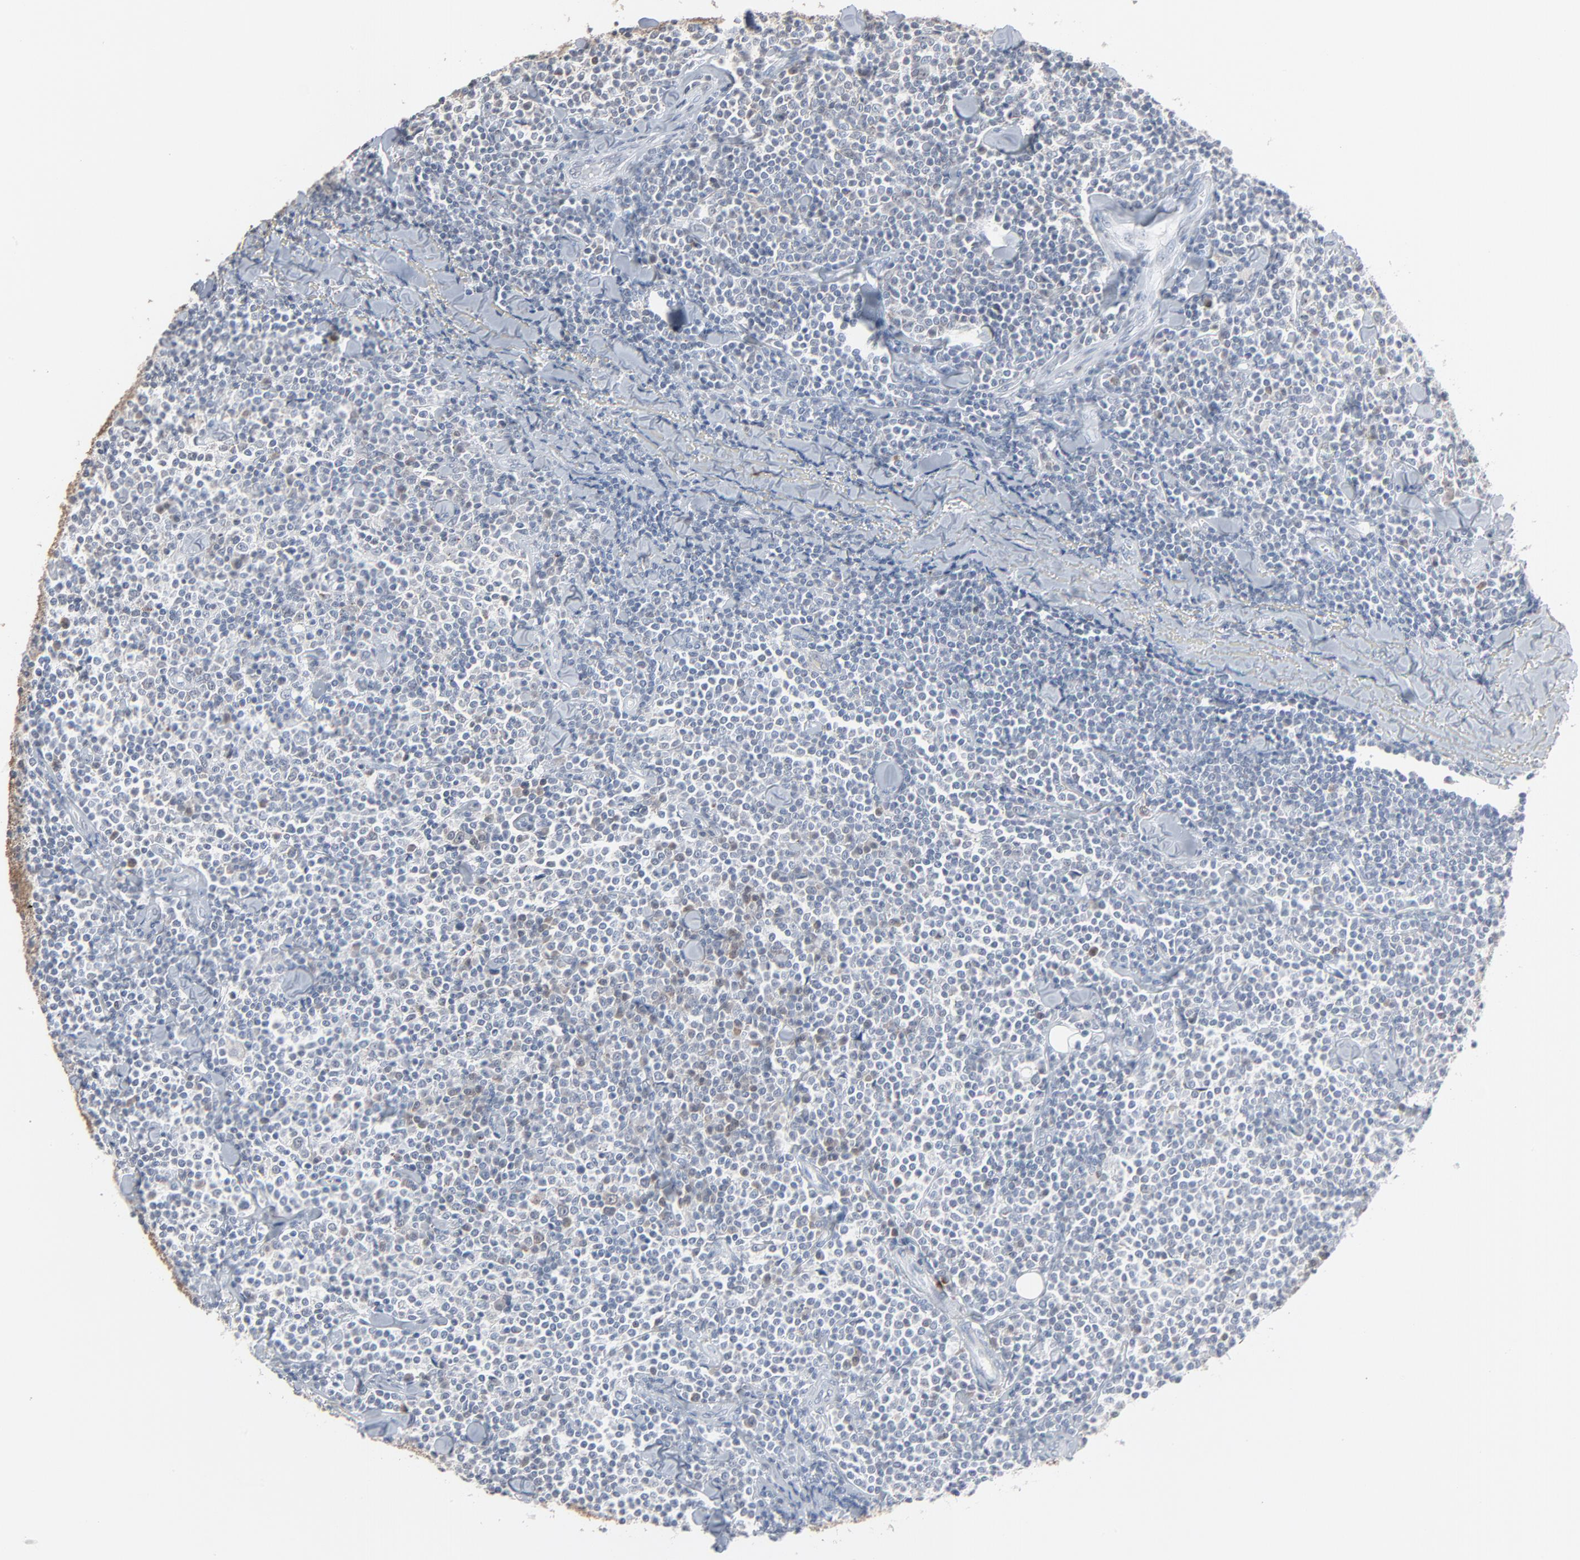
{"staining": {"intensity": "weak", "quantity": "<25%", "location": "cytoplasmic/membranous"}, "tissue": "lymphoma", "cell_type": "Tumor cells", "image_type": "cancer", "snomed": [{"axis": "morphology", "description": "Malignant lymphoma, non-Hodgkin's type, Low grade"}, {"axis": "topography", "description": "Soft tissue"}], "caption": "This is an IHC image of human low-grade malignant lymphoma, non-Hodgkin's type. There is no expression in tumor cells.", "gene": "PHGDH", "patient": {"sex": "male", "age": 92}}